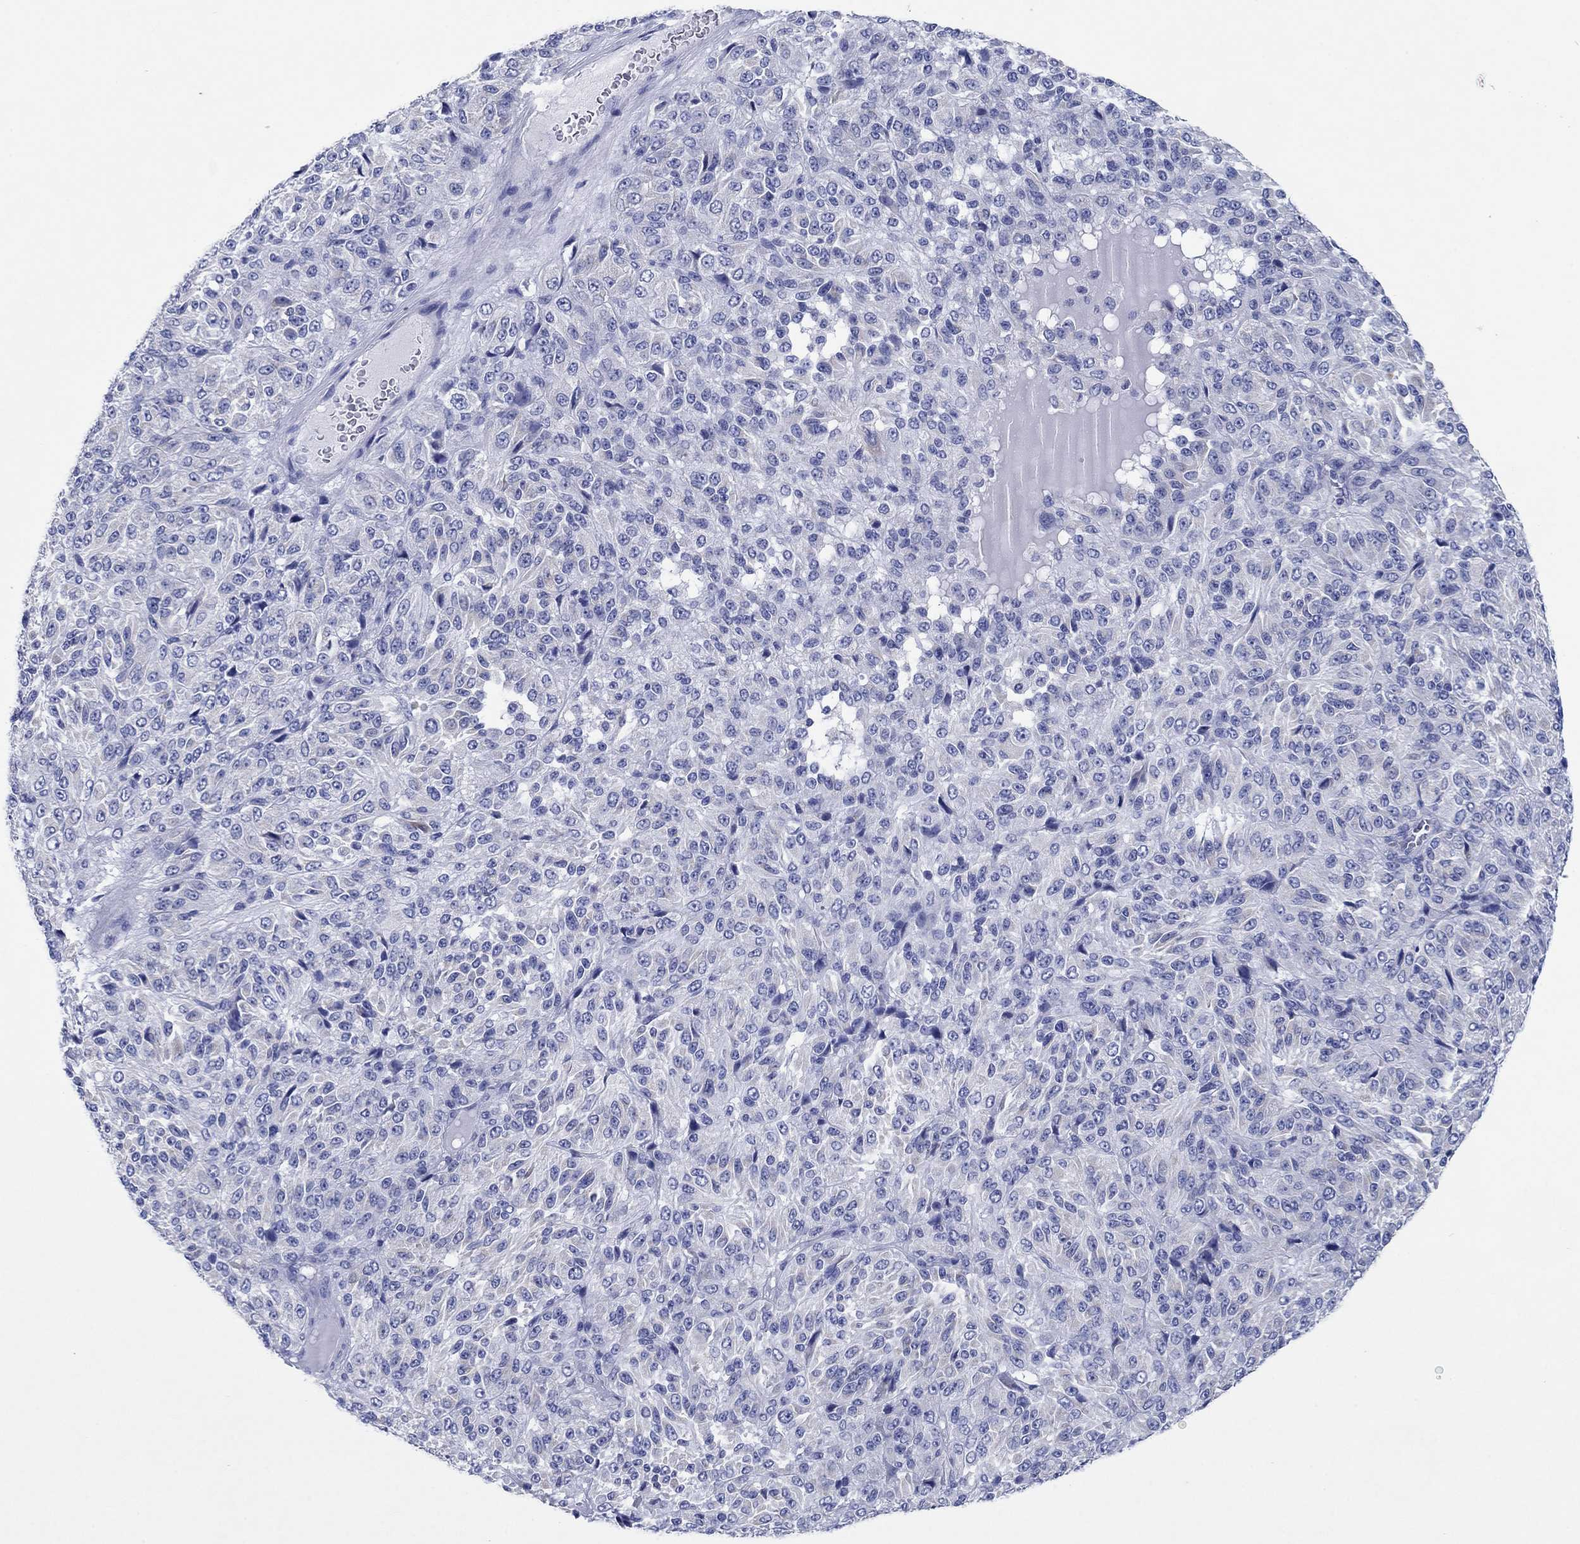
{"staining": {"intensity": "negative", "quantity": "none", "location": "none"}, "tissue": "melanoma", "cell_type": "Tumor cells", "image_type": "cancer", "snomed": [{"axis": "morphology", "description": "Malignant melanoma, Metastatic site"}, {"axis": "topography", "description": "Brain"}], "caption": "Malignant melanoma (metastatic site) was stained to show a protein in brown. There is no significant positivity in tumor cells.", "gene": "HCRT", "patient": {"sex": "female", "age": 56}}